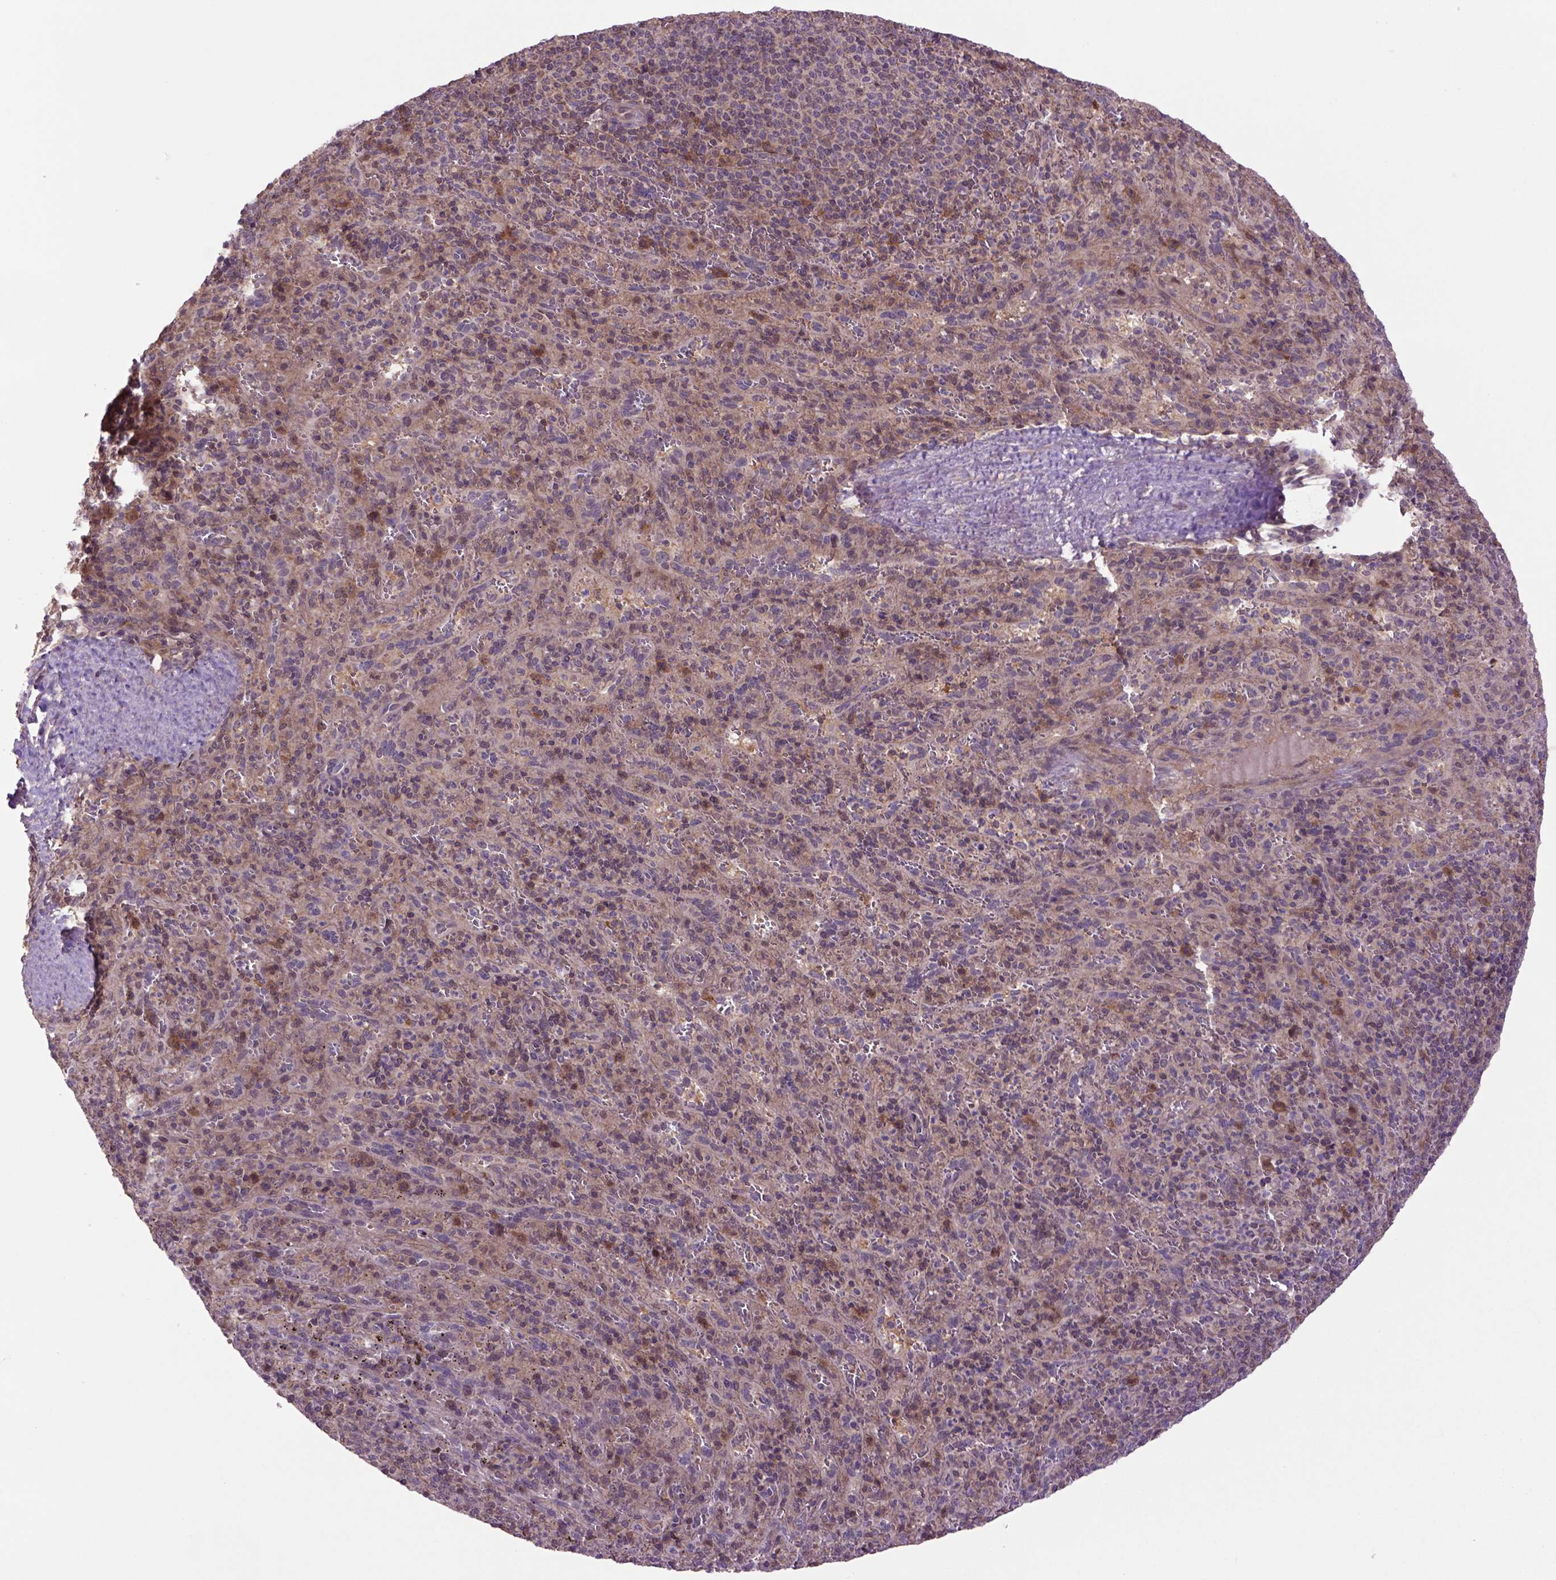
{"staining": {"intensity": "strong", "quantity": "<25%", "location": "cytoplasmic/membranous"}, "tissue": "spleen", "cell_type": "Cells in red pulp", "image_type": "normal", "snomed": [{"axis": "morphology", "description": "Normal tissue, NOS"}, {"axis": "topography", "description": "Spleen"}], "caption": "Immunohistochemistry histopathology image of benign spleen stained for a protein (brown), which exhibits medium levels of strong cytoplasmic/membranous expression in about <25% of cells in red pulp.", "gene": "HSPBP1", "patient": {"sex": "male", "age": 57}}